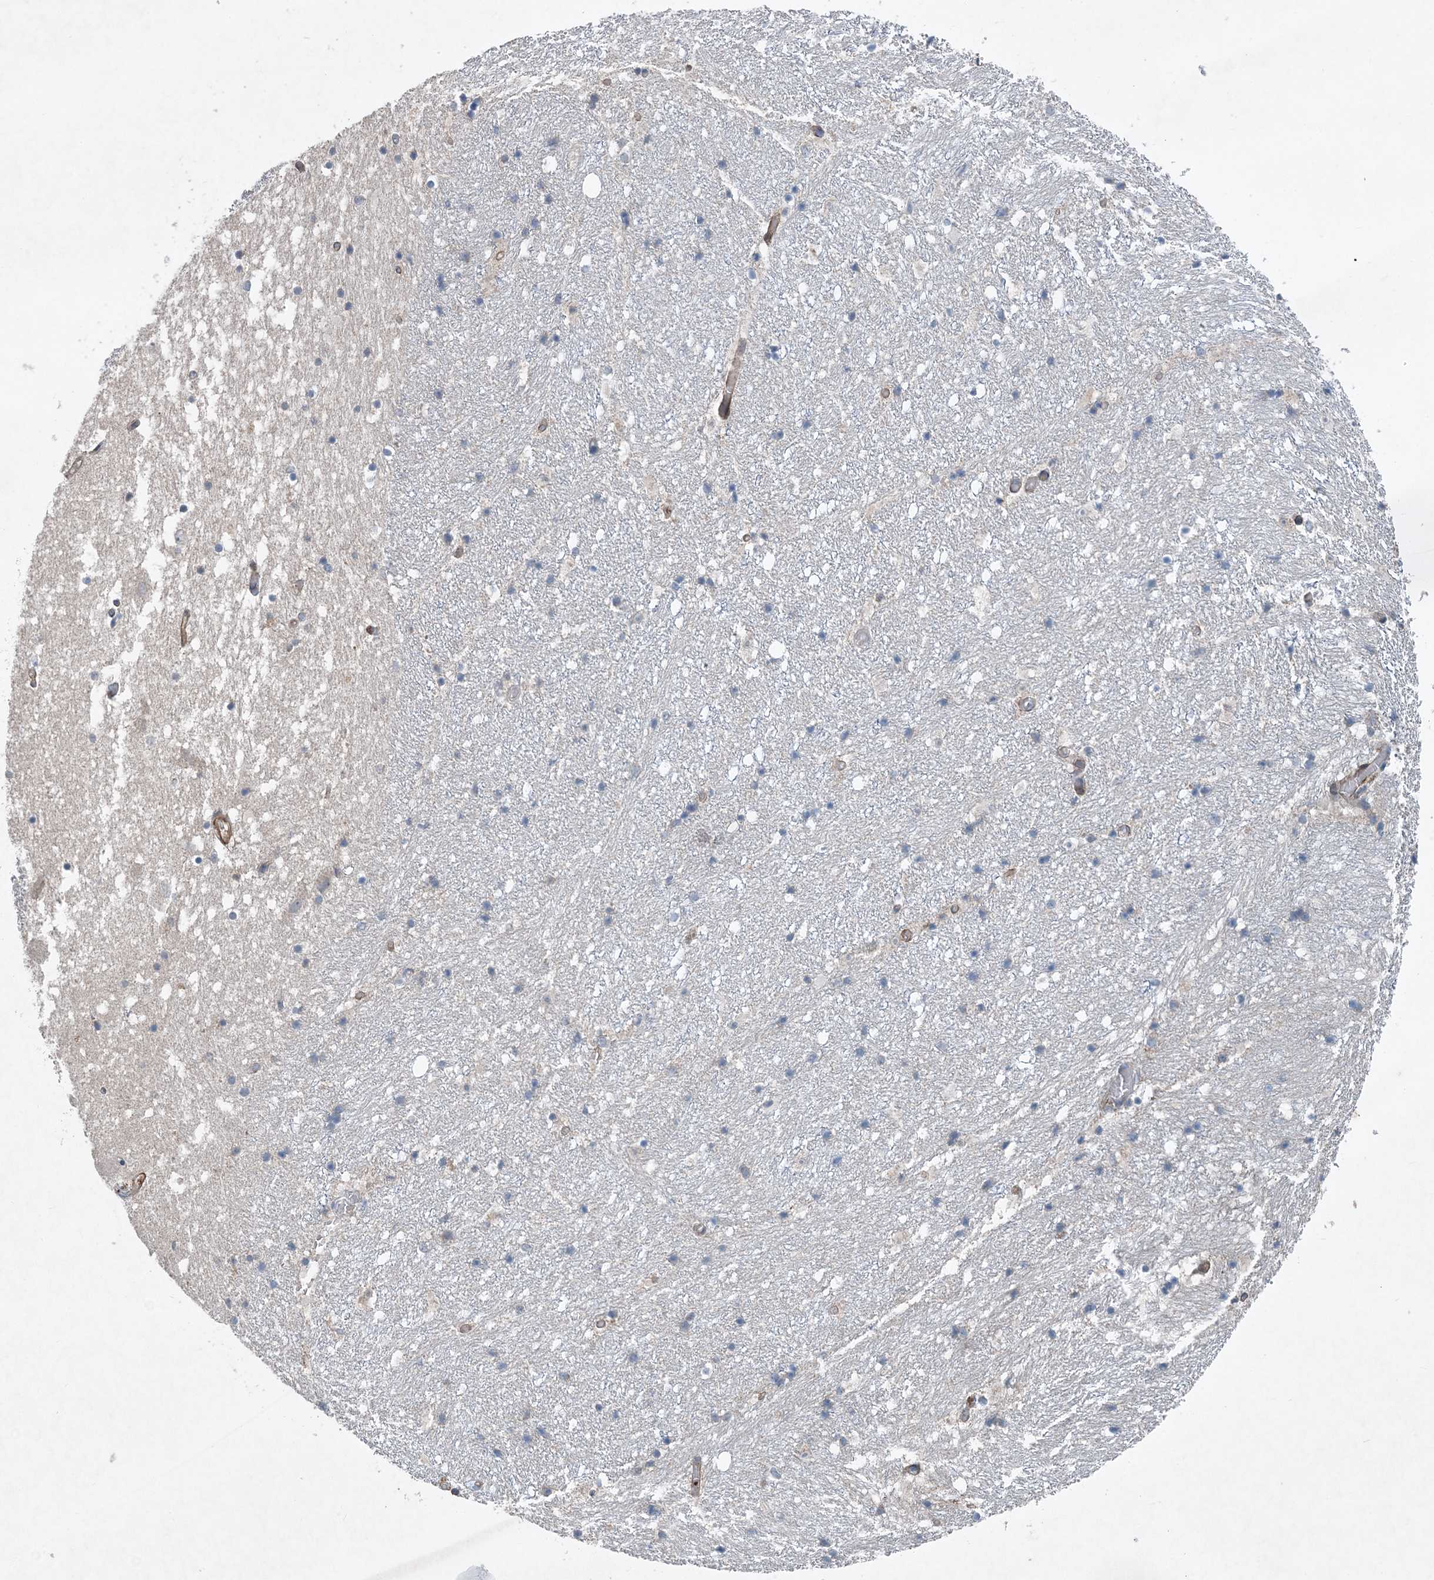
{"staining": {"intensity": "negative", "quantity": "none", "location": "none"}, "tissue": "hippocampus", "cell_type": "Glial cells", "image_type": "normal", "snomed": [{"axis": "morphology", "description": "Normal tissue, NOS"}, {"axis": "topography", "description": "Hippocampus"}], "caption": "DAB immunohistochemical staining of normal human hippocampus demonstrates no significant positivity in glial cells. (DAB IHC, high magnification).", "gene": "DGUOK", "patient": {"sex": "female", "age": 52}}